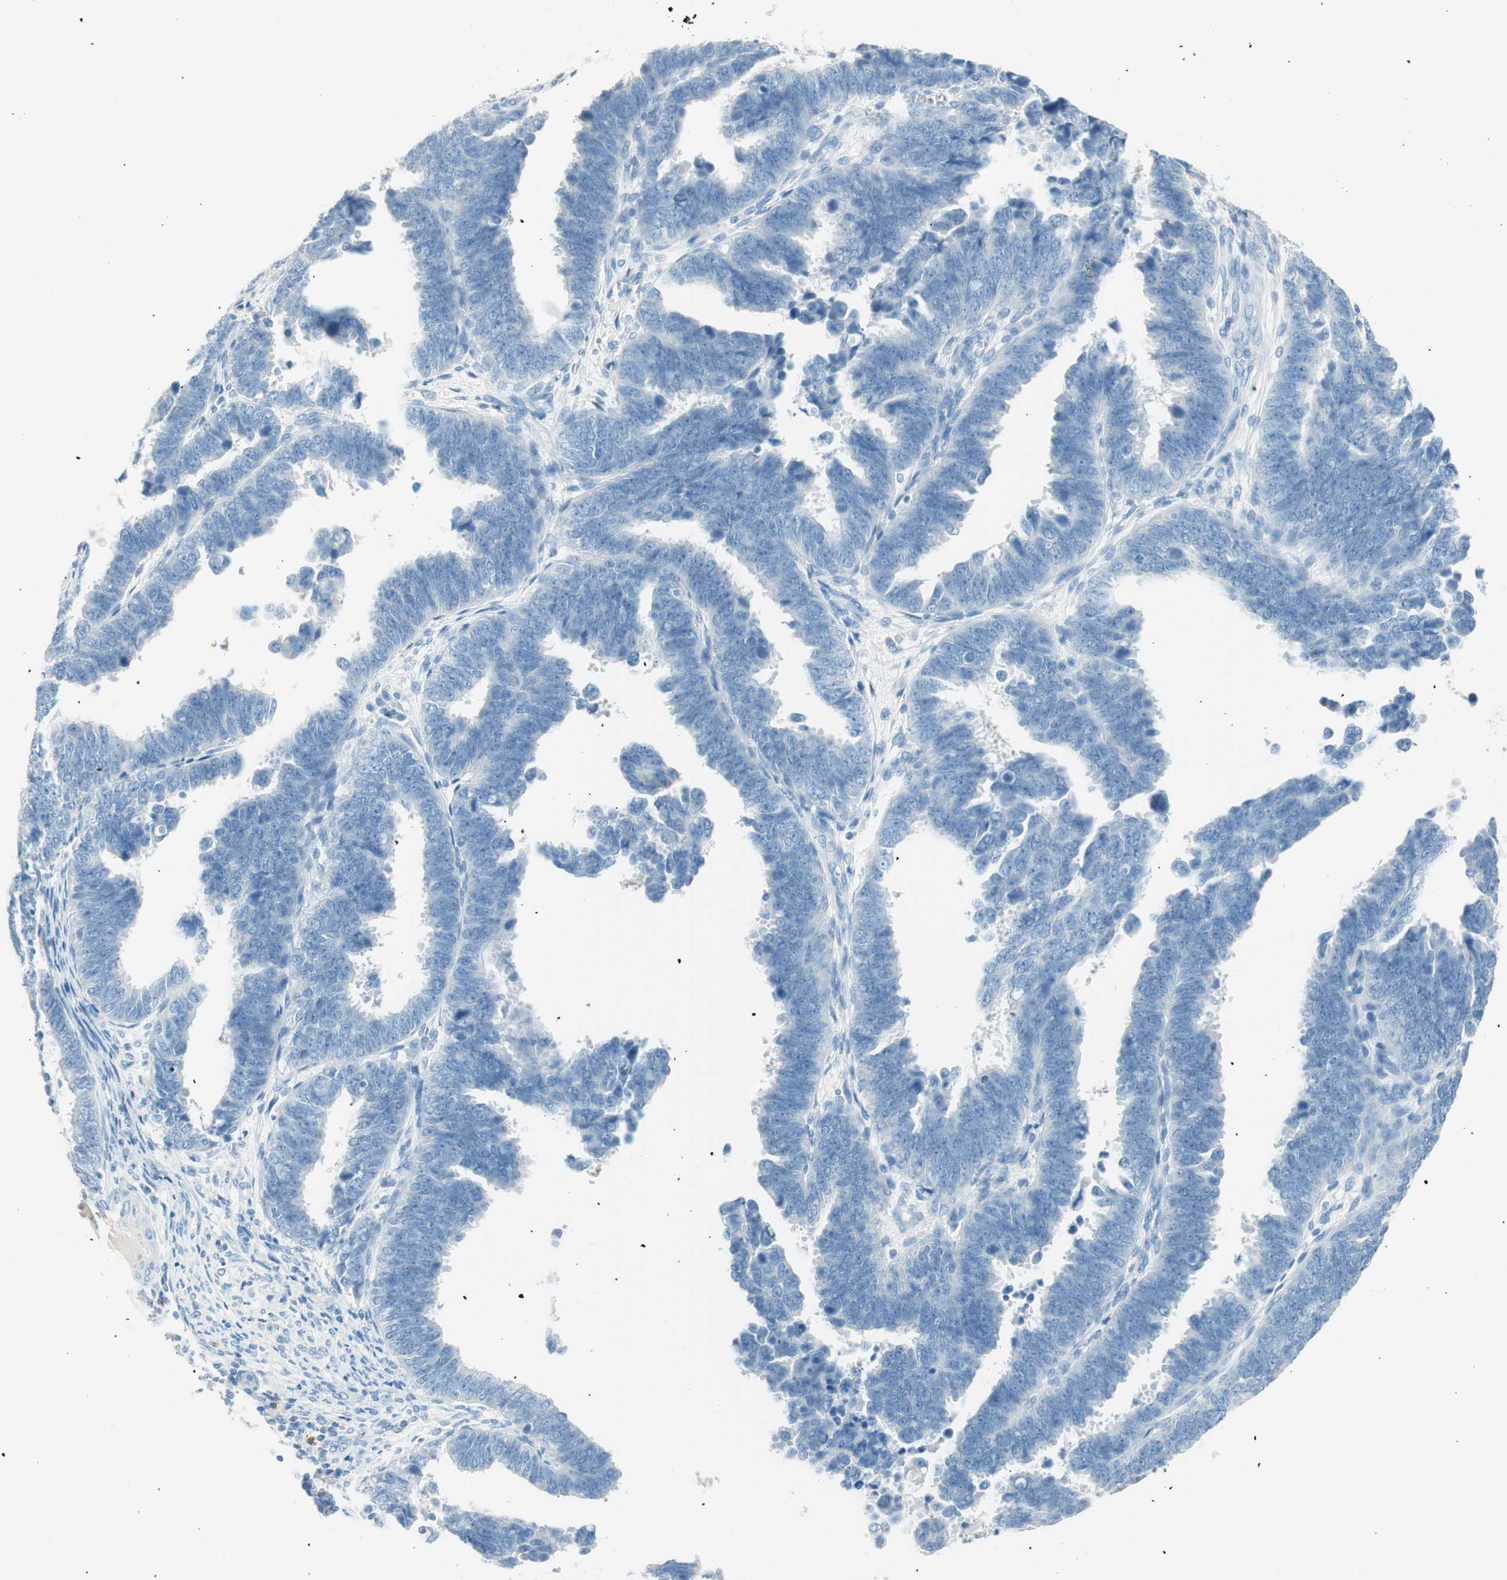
{"staining": {"intensity": "negative", "quantity": "none", "location": "none"}, "tissue": "endometrial cancer", "cell_type": "Tumor cells", "image_type": "cancer", "snomed": [{"axis": "morphology", "description": "Adenocarcinoma, NOS"}, {"axis": "topography", "description": "Endometrium"}], "caption": "IHC micrograph of adenocarcinoma (endometrial) stained for a protein (brown), which reveals no expression in tumor cells.", "gene": "TNFRSF13C", "patient": {"sex": "female", "age": 75}}